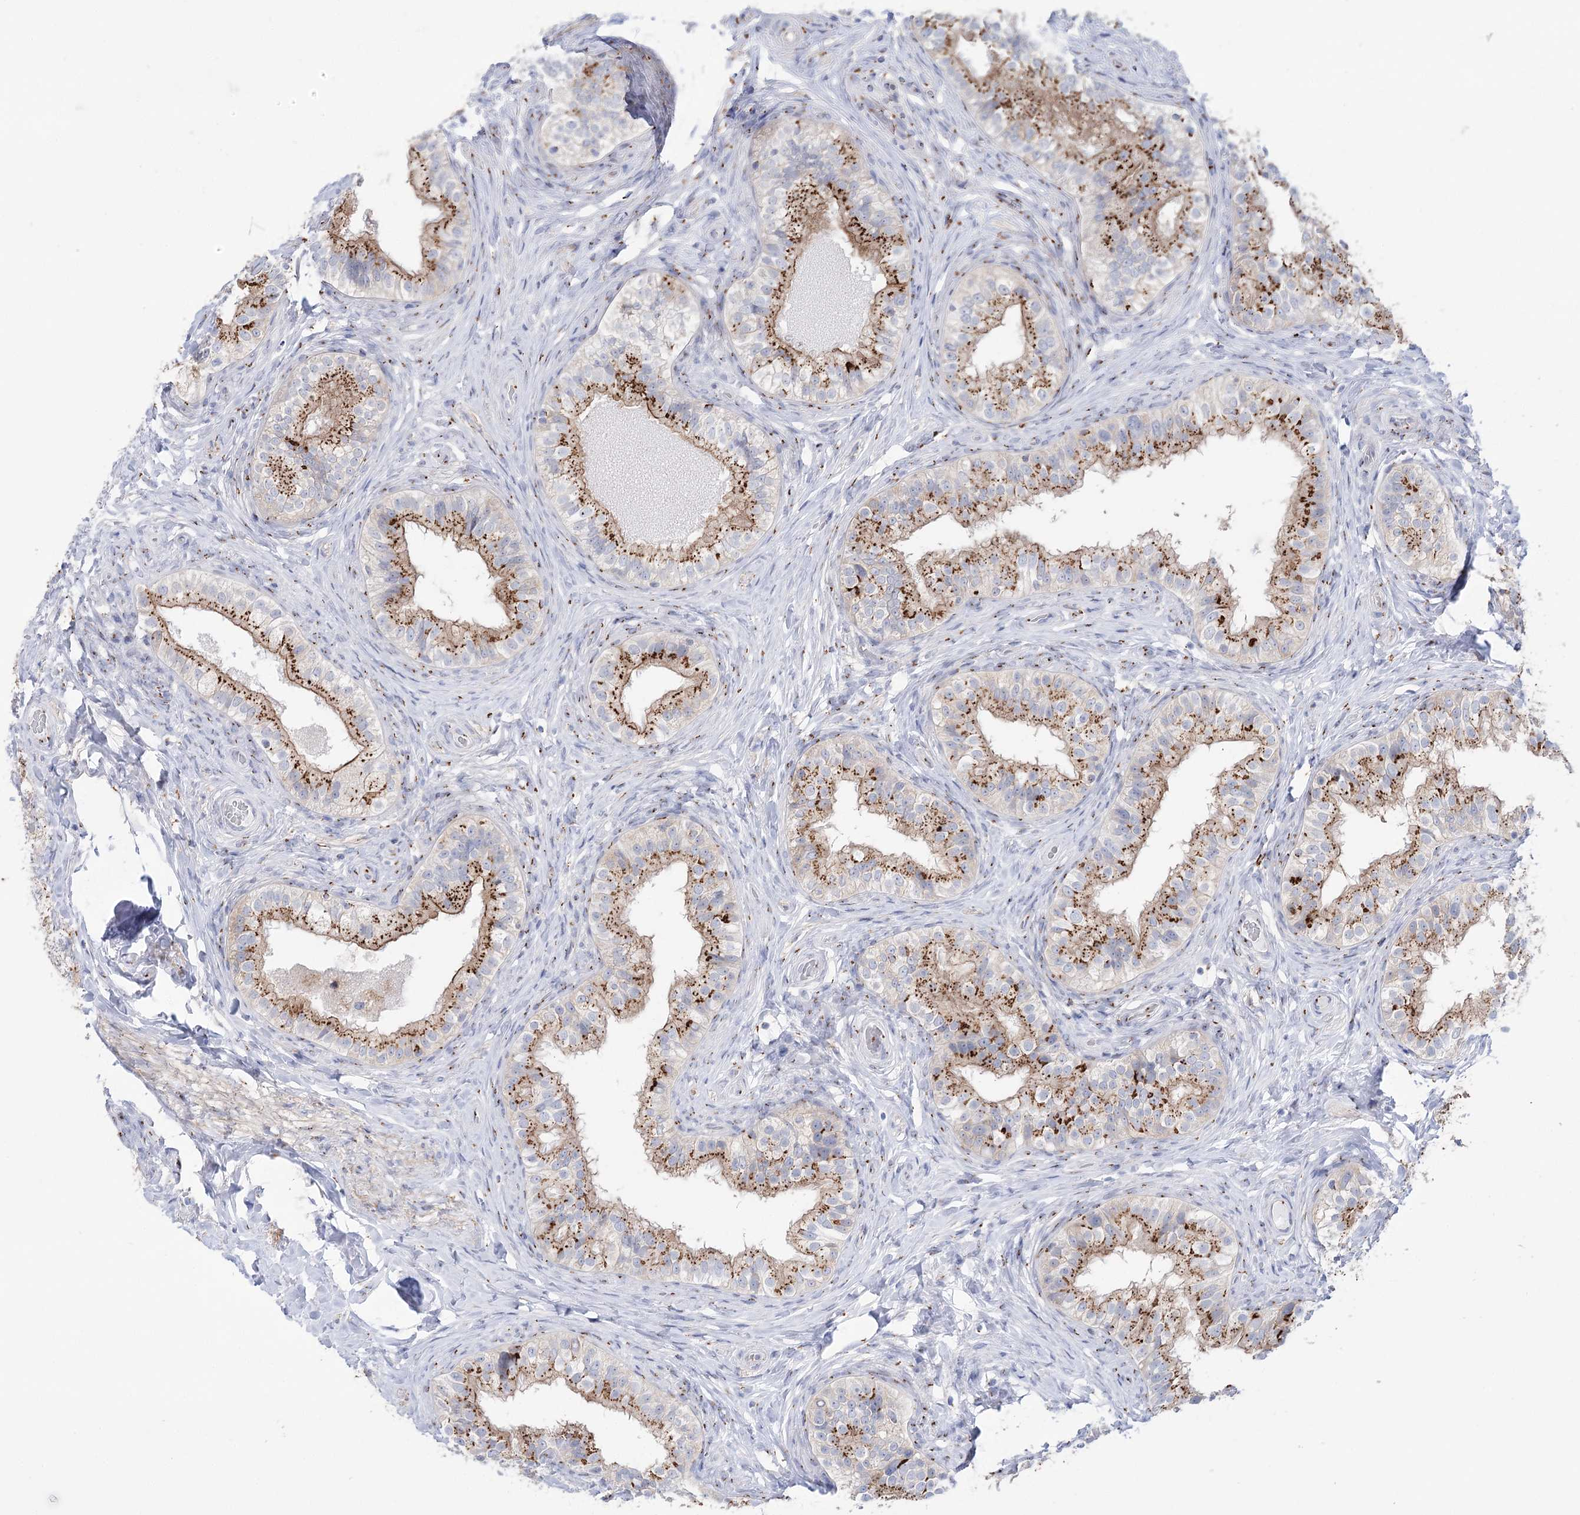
{"staining": {"intensity": "strong", "quantity": "25%-75%", "location": "cytoplasmic/membranous"}, "tissue": "epididymis", "cell_type": "Glandular cells", "image_type": "normal", "snomed": [{"axis": "morphology", "description": "Normal tissue, NOS"}, {"axis": "topography", "description": "Epididymis"}], "caption": "Brown immunohistochemical staining in unremarkable human epididymis demonstrates strong cytoplasmic/membranous staining in about 25%-75% of glandular cells.", "gene": "TMEM165", "patient": {"sex": "male", "age": 49}}